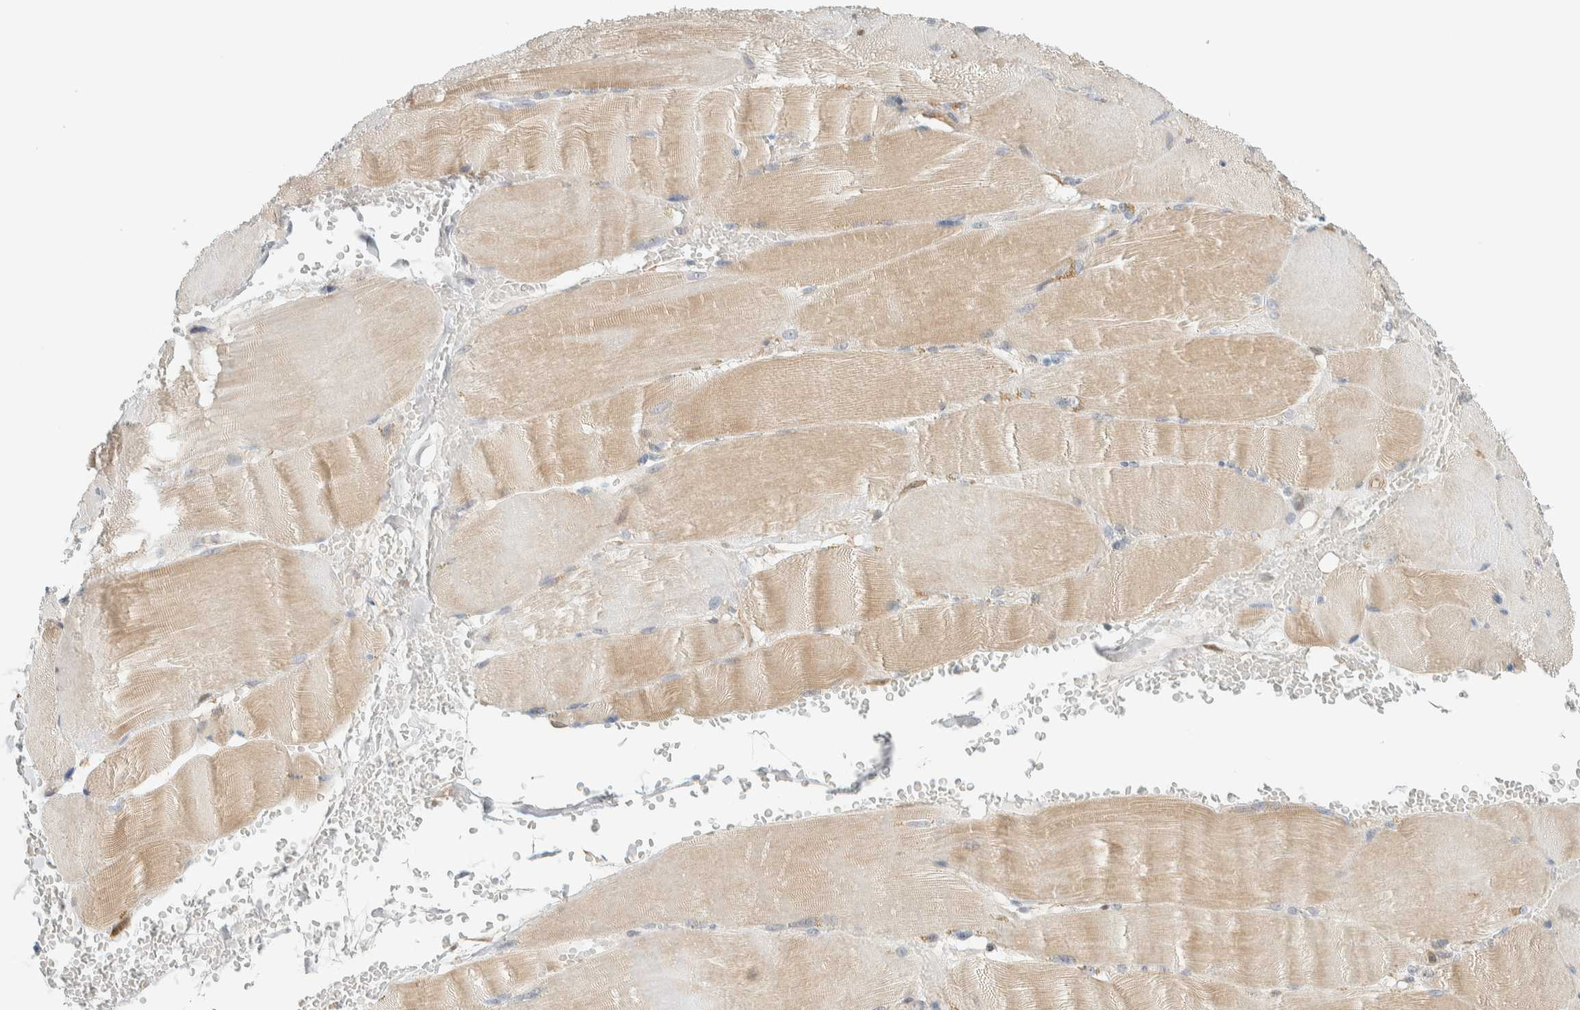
{"staining": {"intensity": "weak", "quantity": "25%-75%", "location": "cytoplasmic/membranous"}, "tissue": "skeletal muscle", "cell_type": "Myocytes", "image_type": "normal", "snomed": [{"axis": "morphology", "description": "Normal tissue, NOS"}, {"axis": "topography", "description": "Skin"}, {"axis": "topography", "description": "Skeletal muscle"}], "caption": "This is an image of IHC staining of benign skeletal muscle, which shows weak expression in the cytoplasmic/membranous of myocytes.", "gene": "TFE3", "patient": {"sex": "male", "age": 83}}